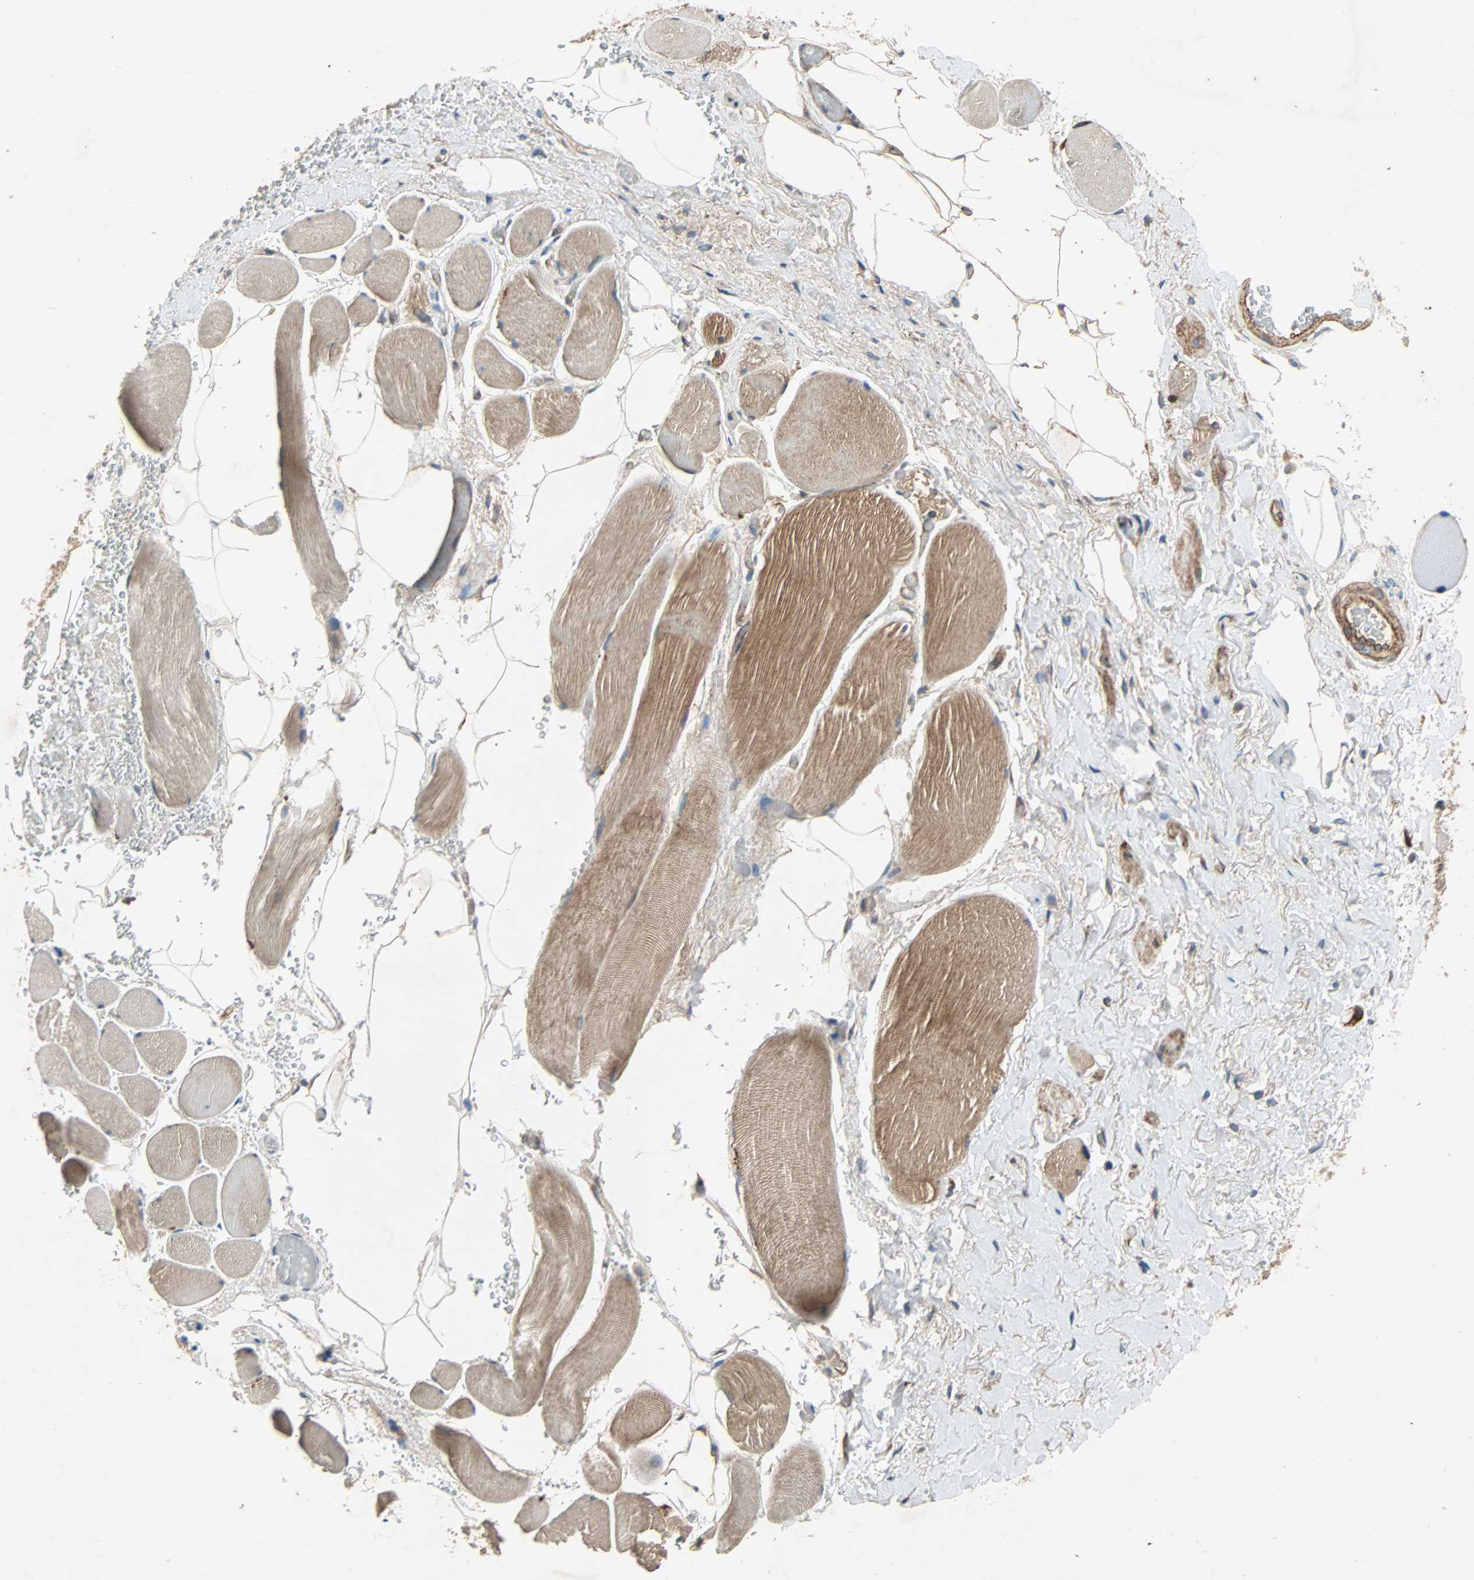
{"staining": {"intensity": "weak", "quantity": "25%-75%", "location": "cytoplasmic/membranous"}, "tissue": "adipose tissue", "cell_type": "Adipocytes", "image_type": "normal", "snomed": [{"axis": "morphology", "description": "Normal tissue, NOS"}, {"axis": "topography", "description": "Soft tissue"}, {"axis": "topography", "description": "Peripheral nerve tissue"}], "caption": "Adipocytes reveal weak cytoplasmic/membranous positivity in approximately 25%-75% of cells in unremarkable adipose tissue.", "gene": "XYLT1", "patient": {"sex": "female", "age": 71}}